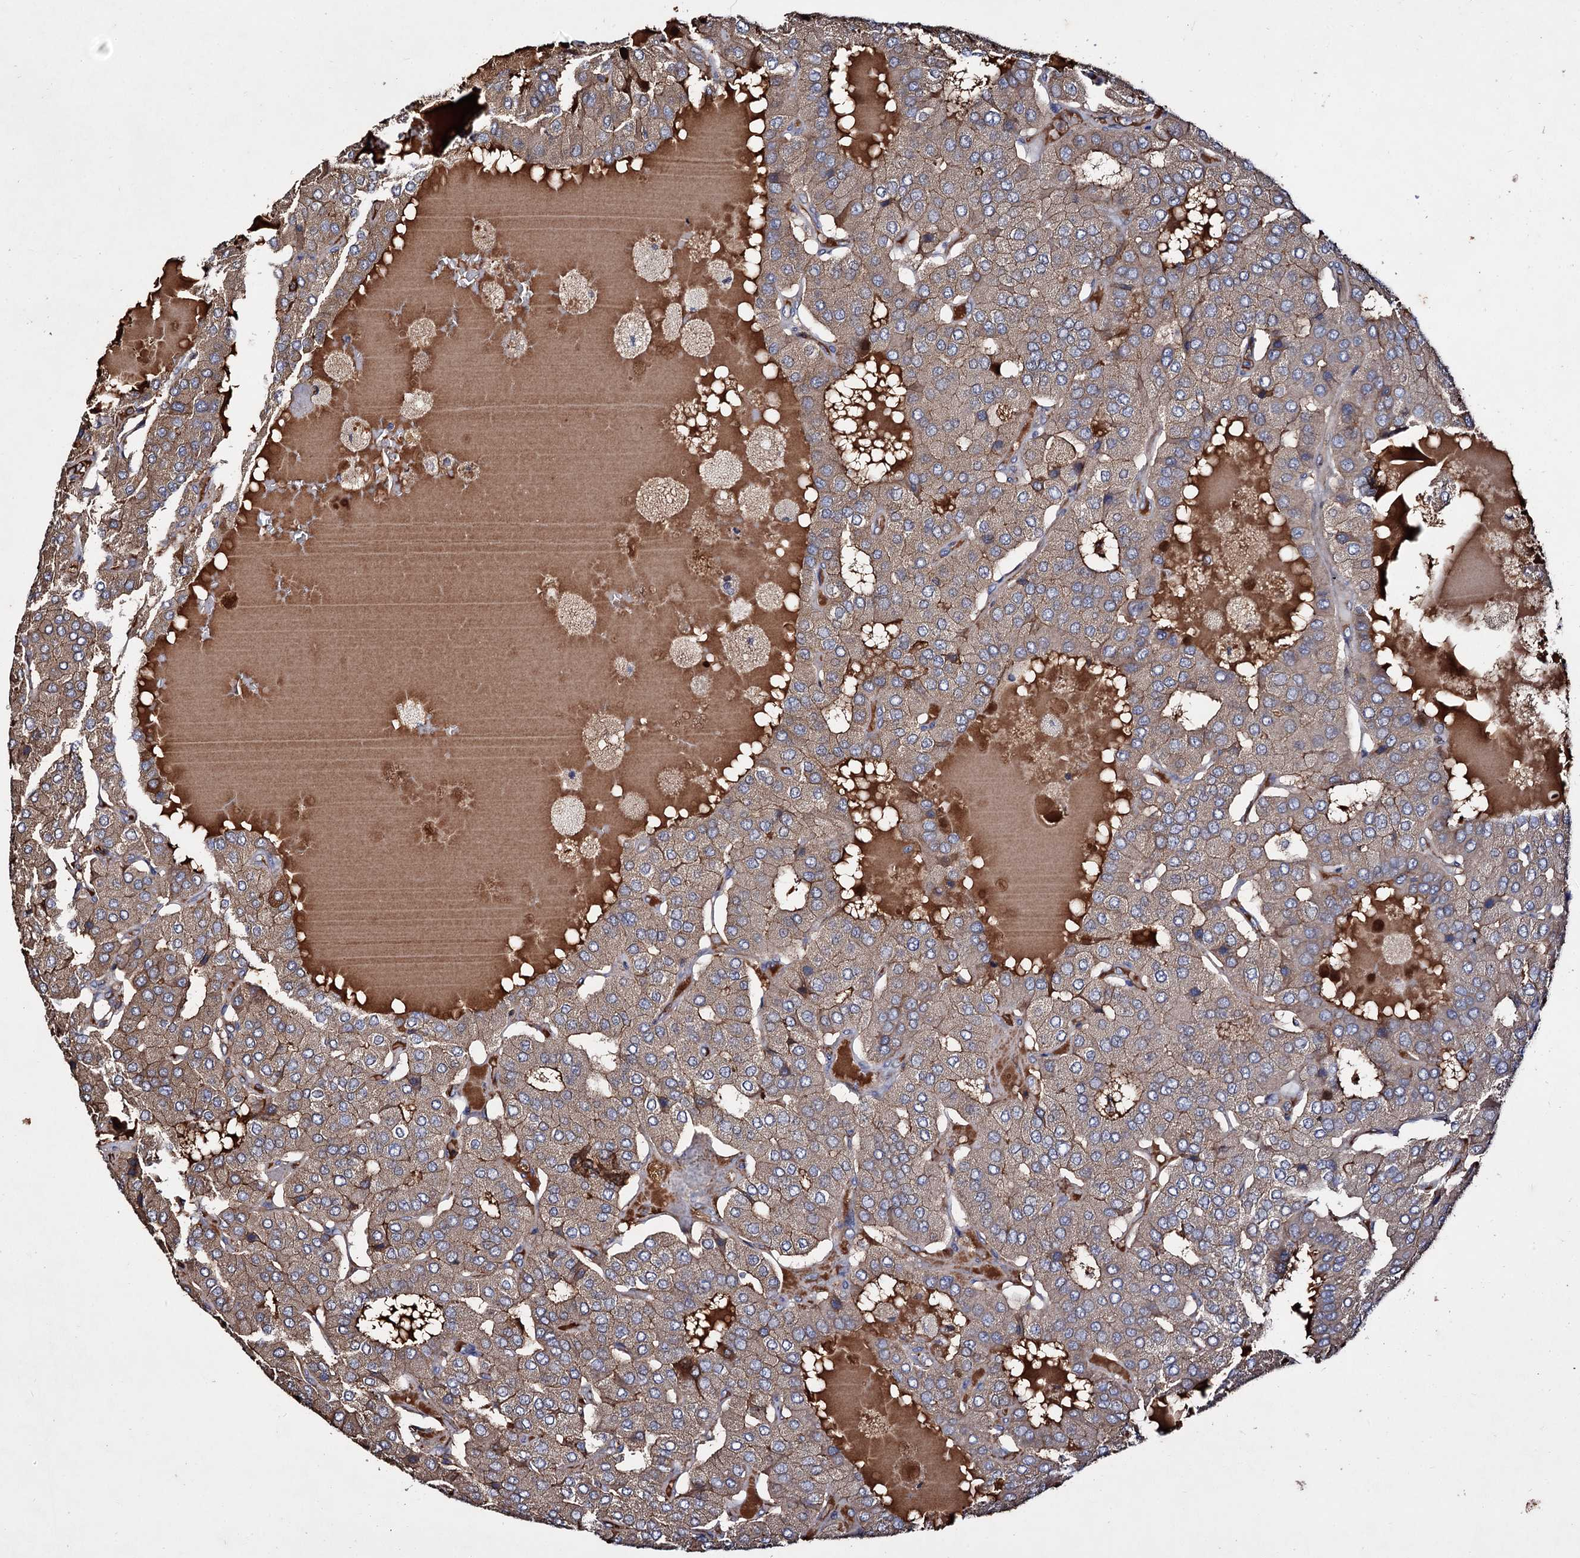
{"staining": {"intensity": "weak", "quantity": ">75%", "location": "cytoplasmic/membranous"}, "tissue": "parathyroid gland", "cell_type": "Glandular cells", "image_type": "normal", "snomed": [{"axis": "morphology", "description": "Normal tissue, NOS"}, {"axis": "morphology", "description": "Adenoma, NOS"}, {"axis": "topography", "description": "Parathyroid gland"}], "caption": "Immunohistochemical staining of unremarkable parathyroid gland shows weak cytoplasmic/membranous protein positivity in about >75% of glandular cells. The protein of interest is shown in brown color, while the nuclei are stained blue.", "gene": "ARFIP2", "patient": {"sex": "female", "age": 86}}